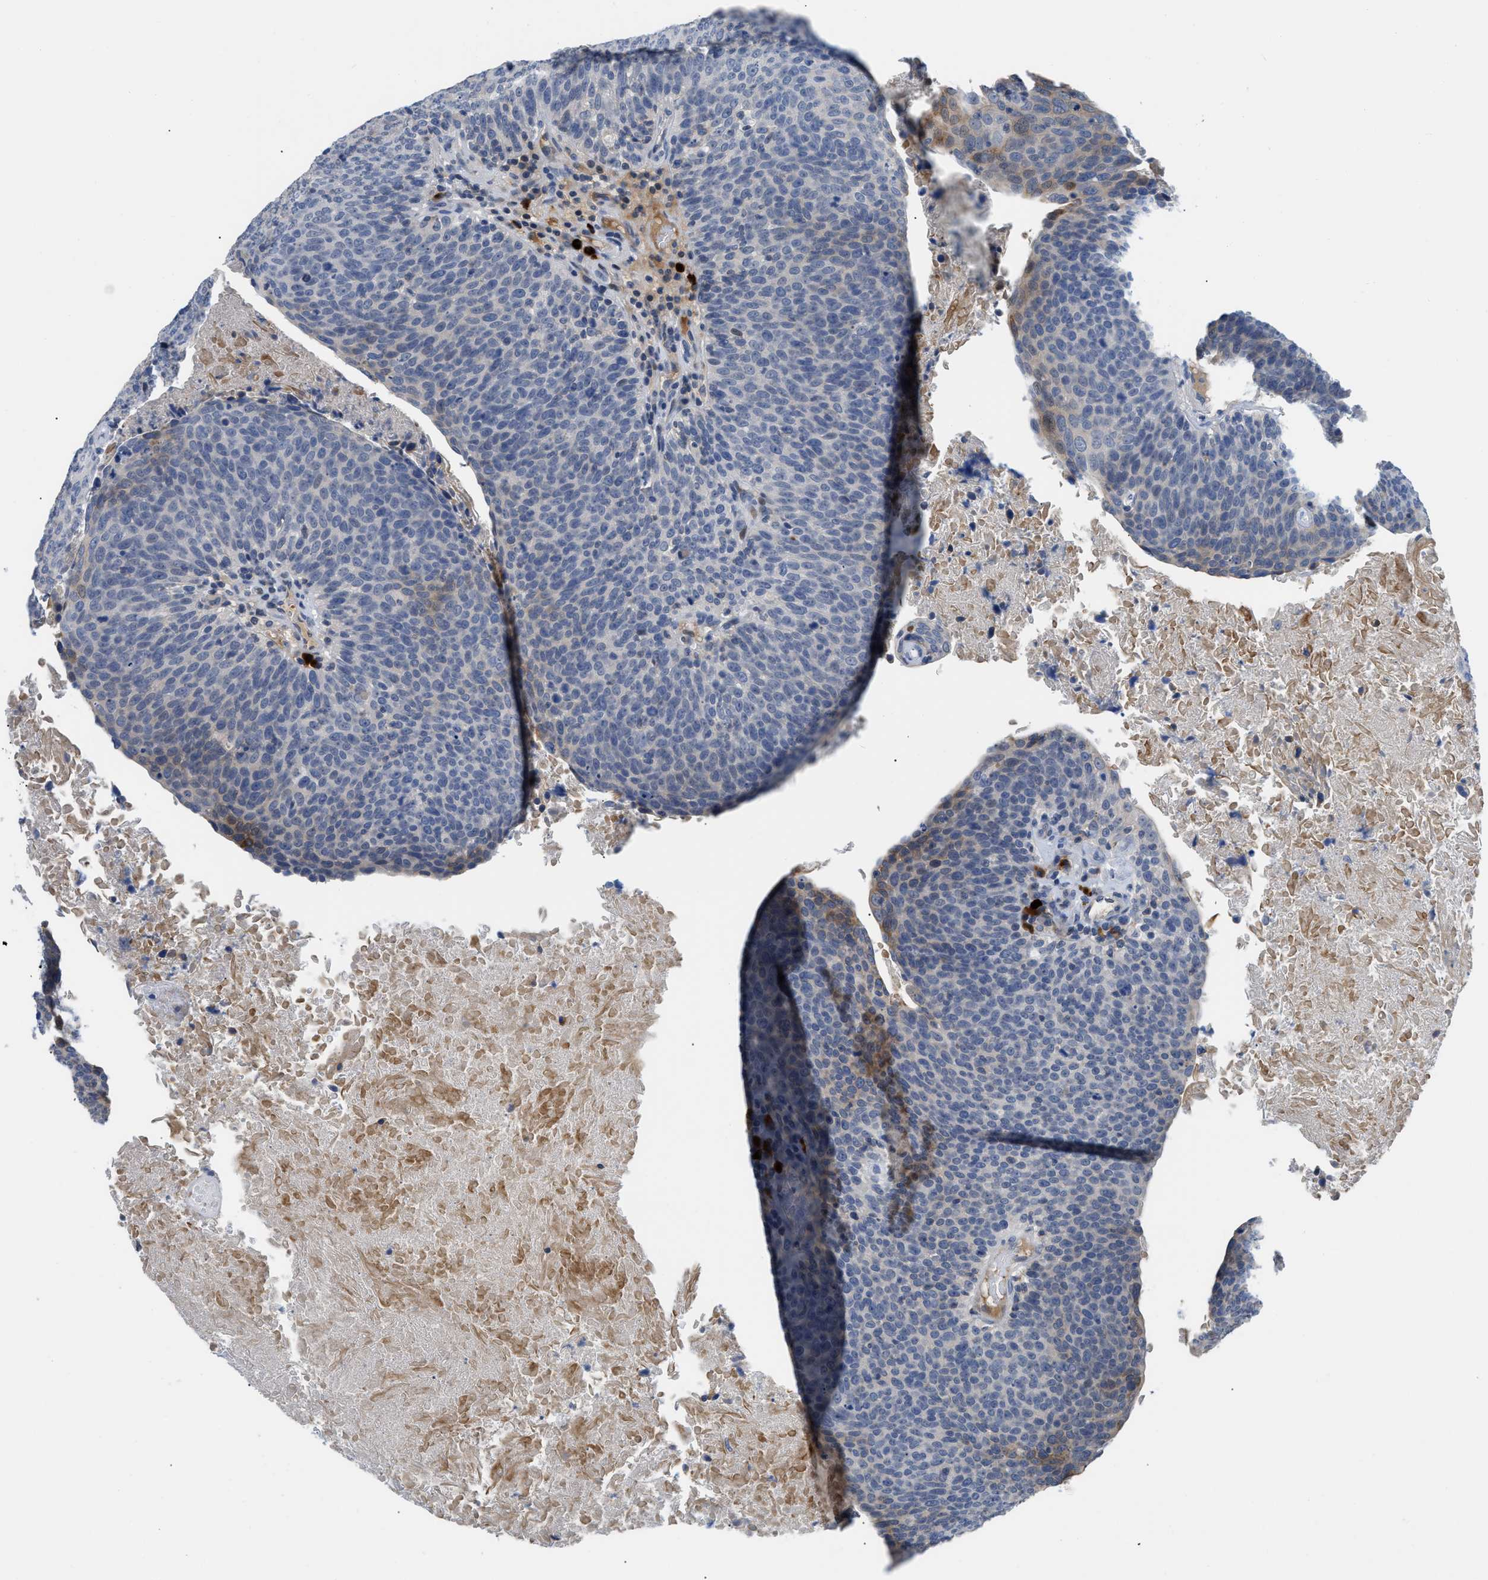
{"staining": {"intensity": "negative", "quantity": "none", "location": "none"}, "tissue": "head and neck cancer", "cell_type": "Tumor cells", "image_type": "cancer", "snomed": [{"axis": "morphology", "description": "Squamous cell carcinoma, NOS"}, {"axis": "morphology", "description": "Squamous cell carcinoma, metastatic, NOS"}, {"axis": "topography", "description": "Lymph node"}, {"axis": "topography", "description": "Head-Neck"}], "caption": "The immunohistochemistry photomicrograph has no significant staining in tumor cells of head and neck cancer (squamous cell carcinoma) tissue. The staining is performed using DAB (3,3'-diaminobenzidine) brown chromogen with nuclei counter-stained in using hematoxylin.", "gene": "OR9K2", "patient": {"sex": "male", "age": 62}}